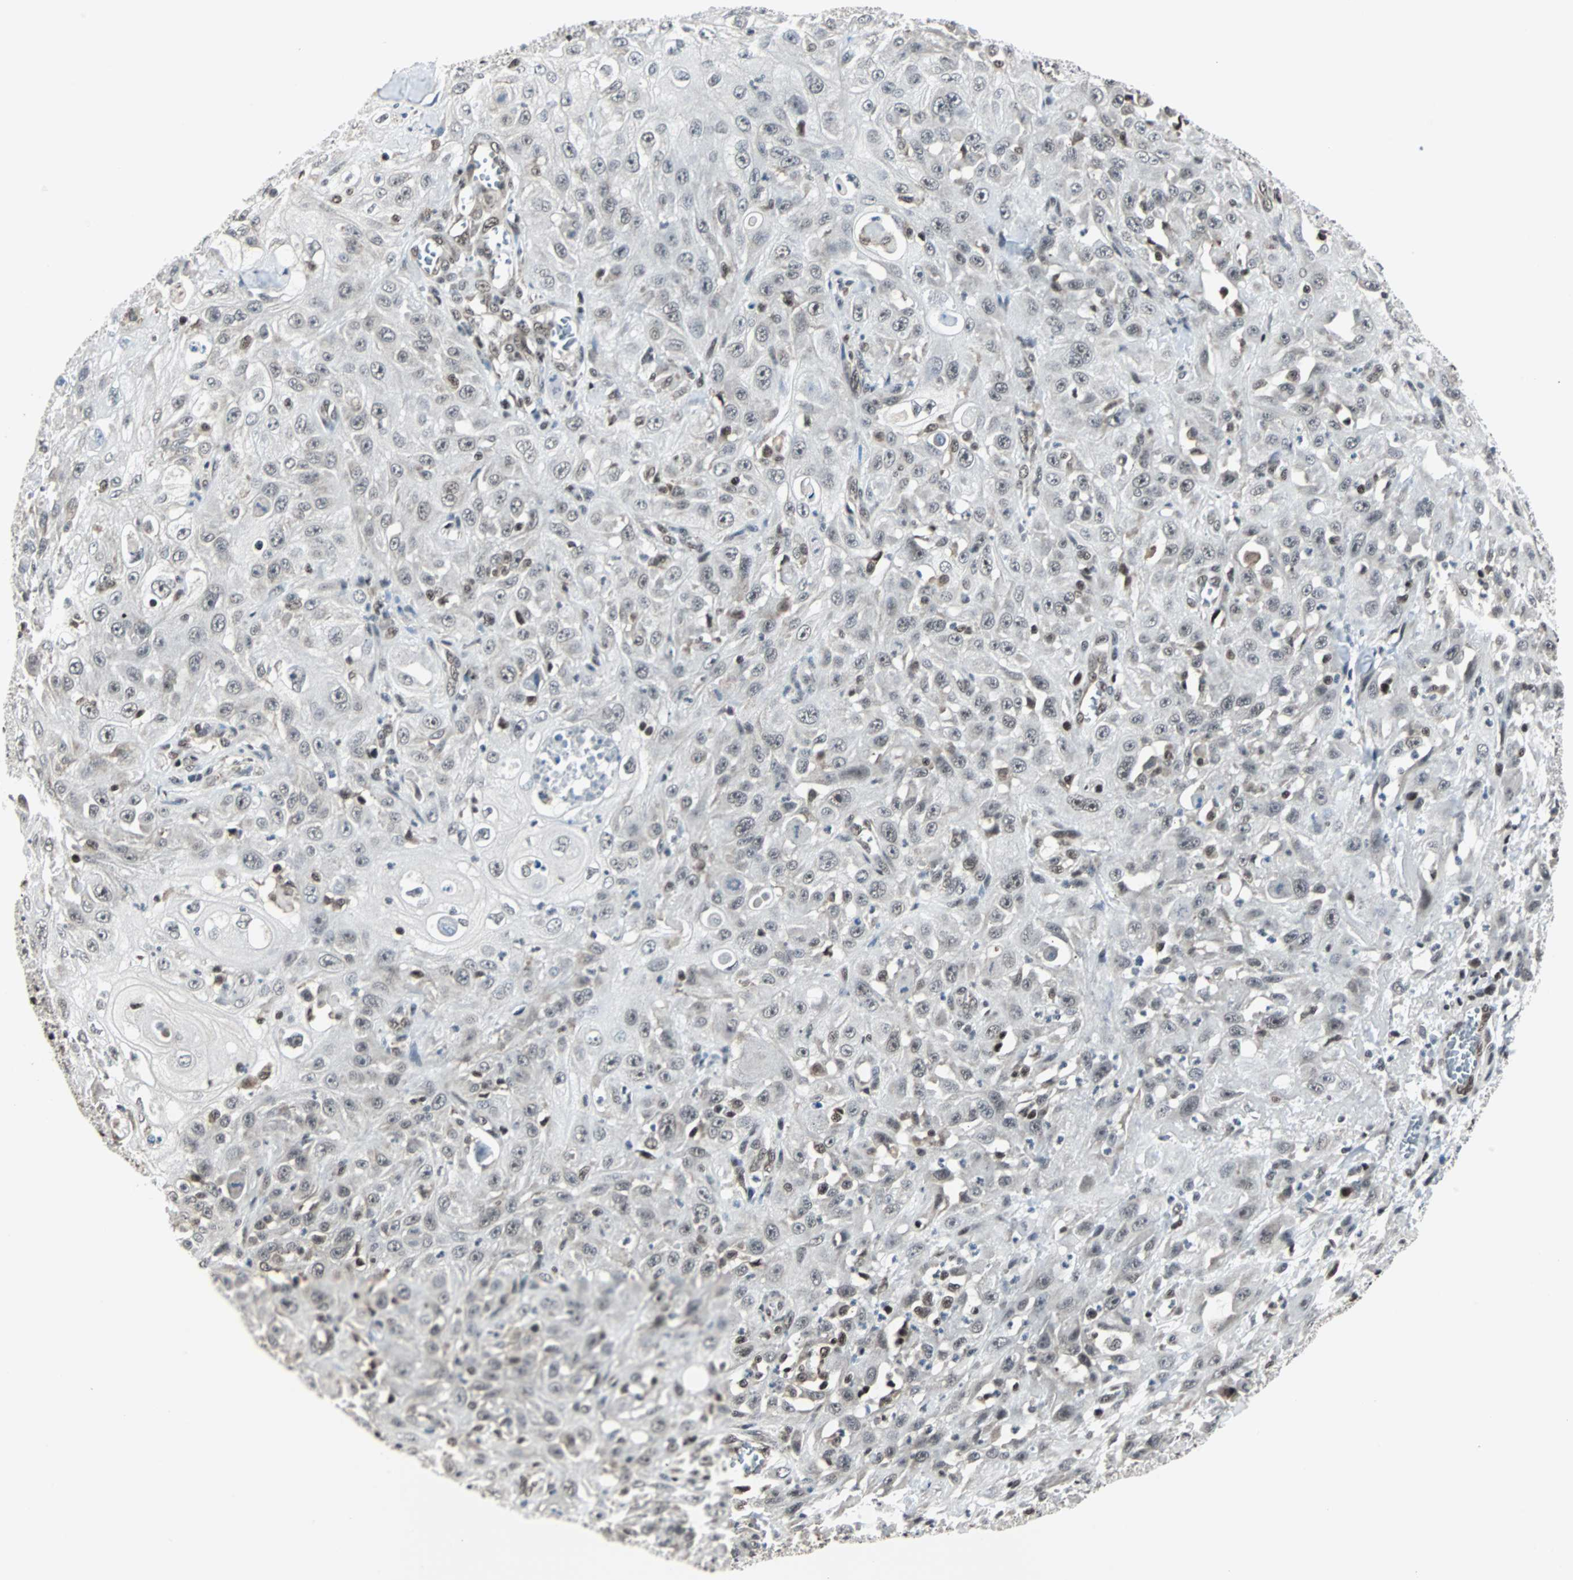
{"staining": {"intensity": "weak", "quantity": "<25%", "location": "nuclear"}, "tissue": "skin cancer", "cell_type": "Tumor cells", "image_type": "cancer", "snomed": [{"axis": "morphology", "description": "Squamous cell carcinoma, NOS"}, {"axis": "morphology", "description": "Squamous cell carcinoma, metastatic, NOS"}, {"axis": "topography", "description": "Skin"}, {"axis": "topography", "description": "Lymph node"}], "caption": "Protein analysis of skin cancer (squamous cell carcinoma) displays no significant positivity in tumor cells. (DAB (3,3'-diaminobenzidine) immunohistochemistry (IHC) visualized using brightfield microscopy, high magnification).", "gene": "TERF2IP", "patient": {"sex": "male", "age": 75}}